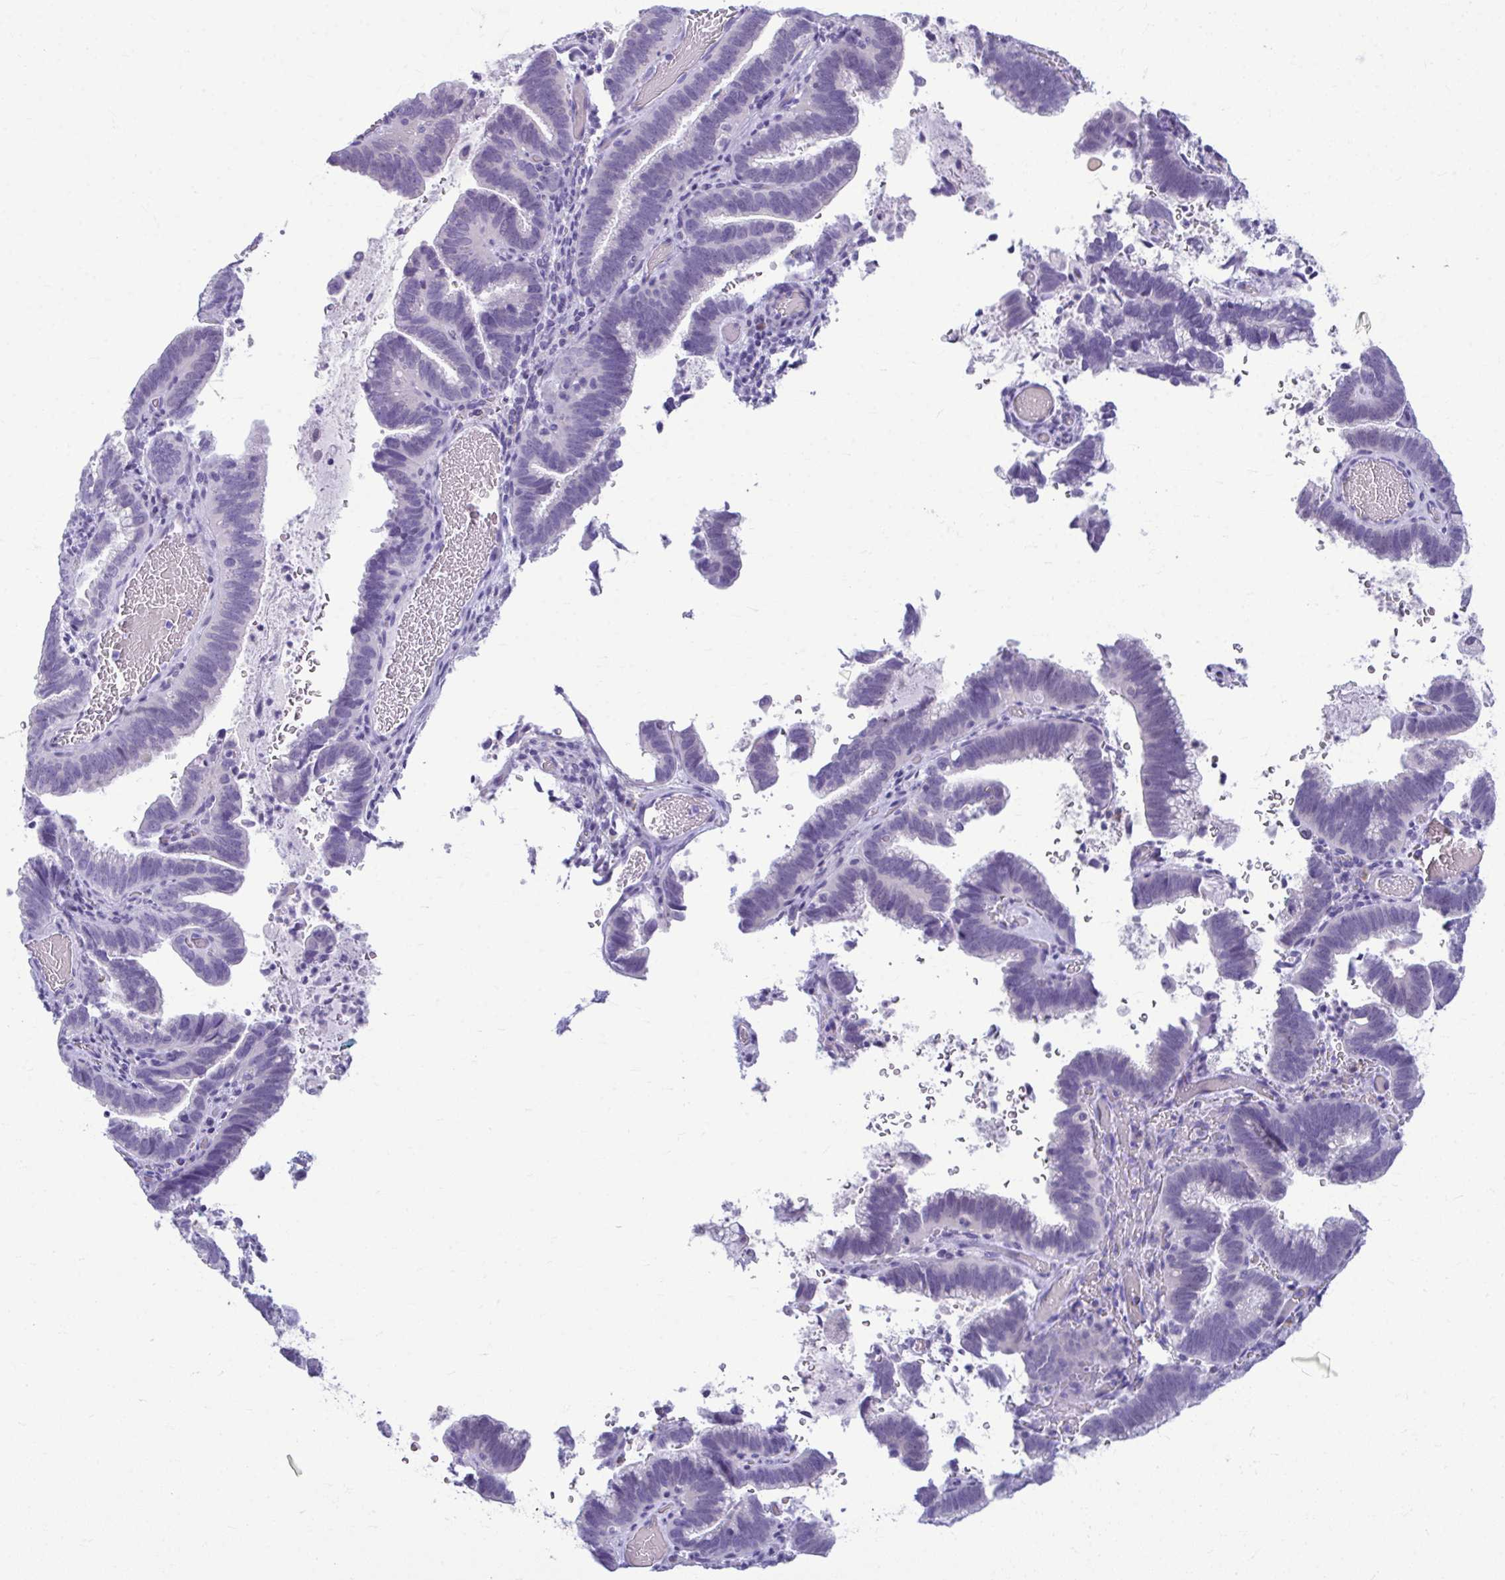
{"staining": {"intensity": "negative", "quantity": "none", "location": "none"}, "tissue": "cervical cancer", "cell_type": "Tumor cells", "image_type": "cancer", "snomed": [{"axis": "morphology", "description": "Adenocarcinoma, NOS"}, {"axis": "topography", "description": "Cervix"}], "caption": "This is a photomicrograph of immunohistochemistry staining of adenocarcinoma (cervical), which shows no positivity in tumor cells.", "gene": "SERPINI1", "patient": {"sex": "female", "age": 61}}